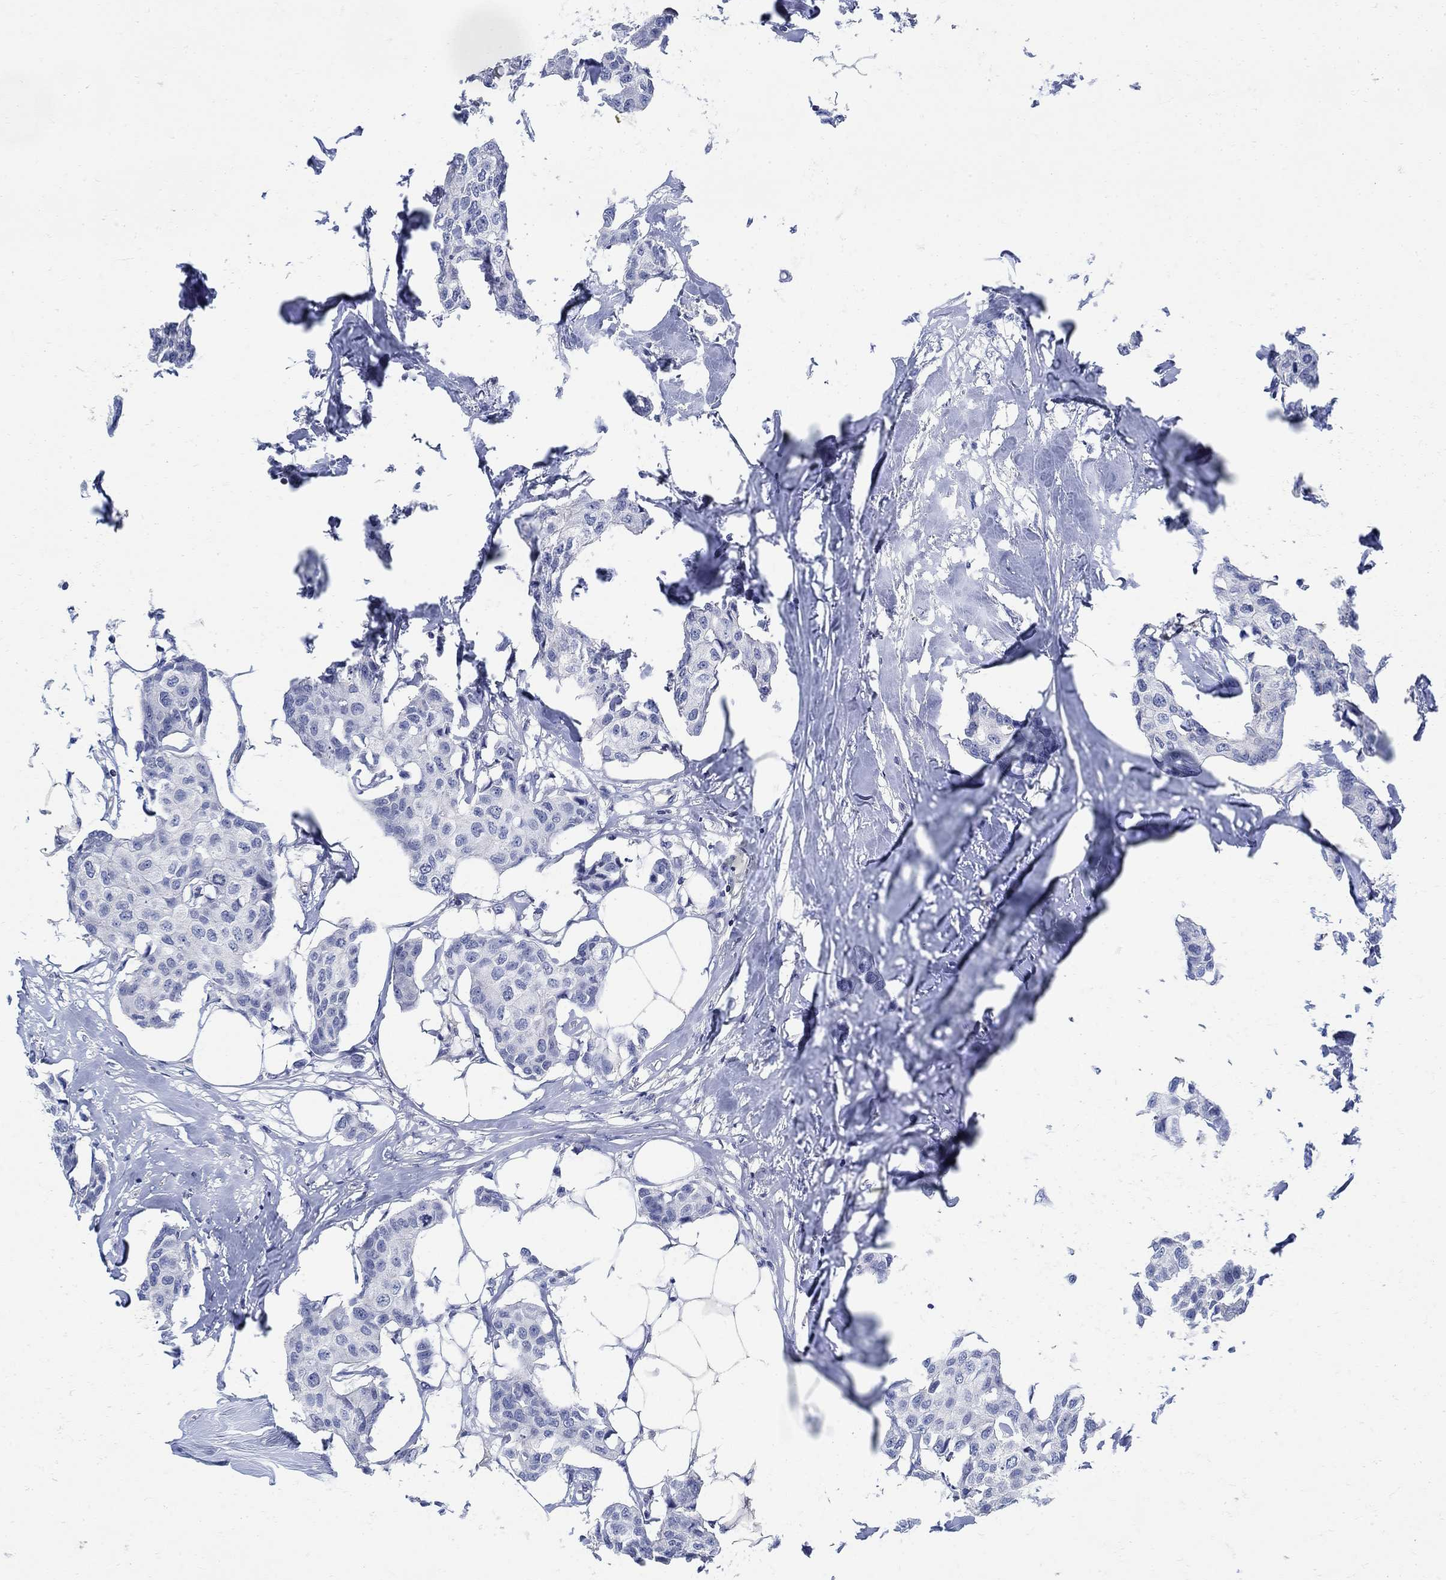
{"staining": {"intensity": "negative", "quantity": "none", "location": "none"}, "tissue": "breast cancer", "cell_type": "Tumor cells", "image_type": "cancer", "snomed": [{"axis": "morphology", "description": "Duct carcinoma"}, {"axis": "topography", "description": "Breast"}], "caption": "Immunohistochemical staining of breast invasive ductal carcinoma displays no significant positivity in tumor cells. (DAB immunohistochemistry (IHC) with hematoxylin counter stain).", "gene": "PHF21B", "patient": {"sex": "female", "age": 80}}